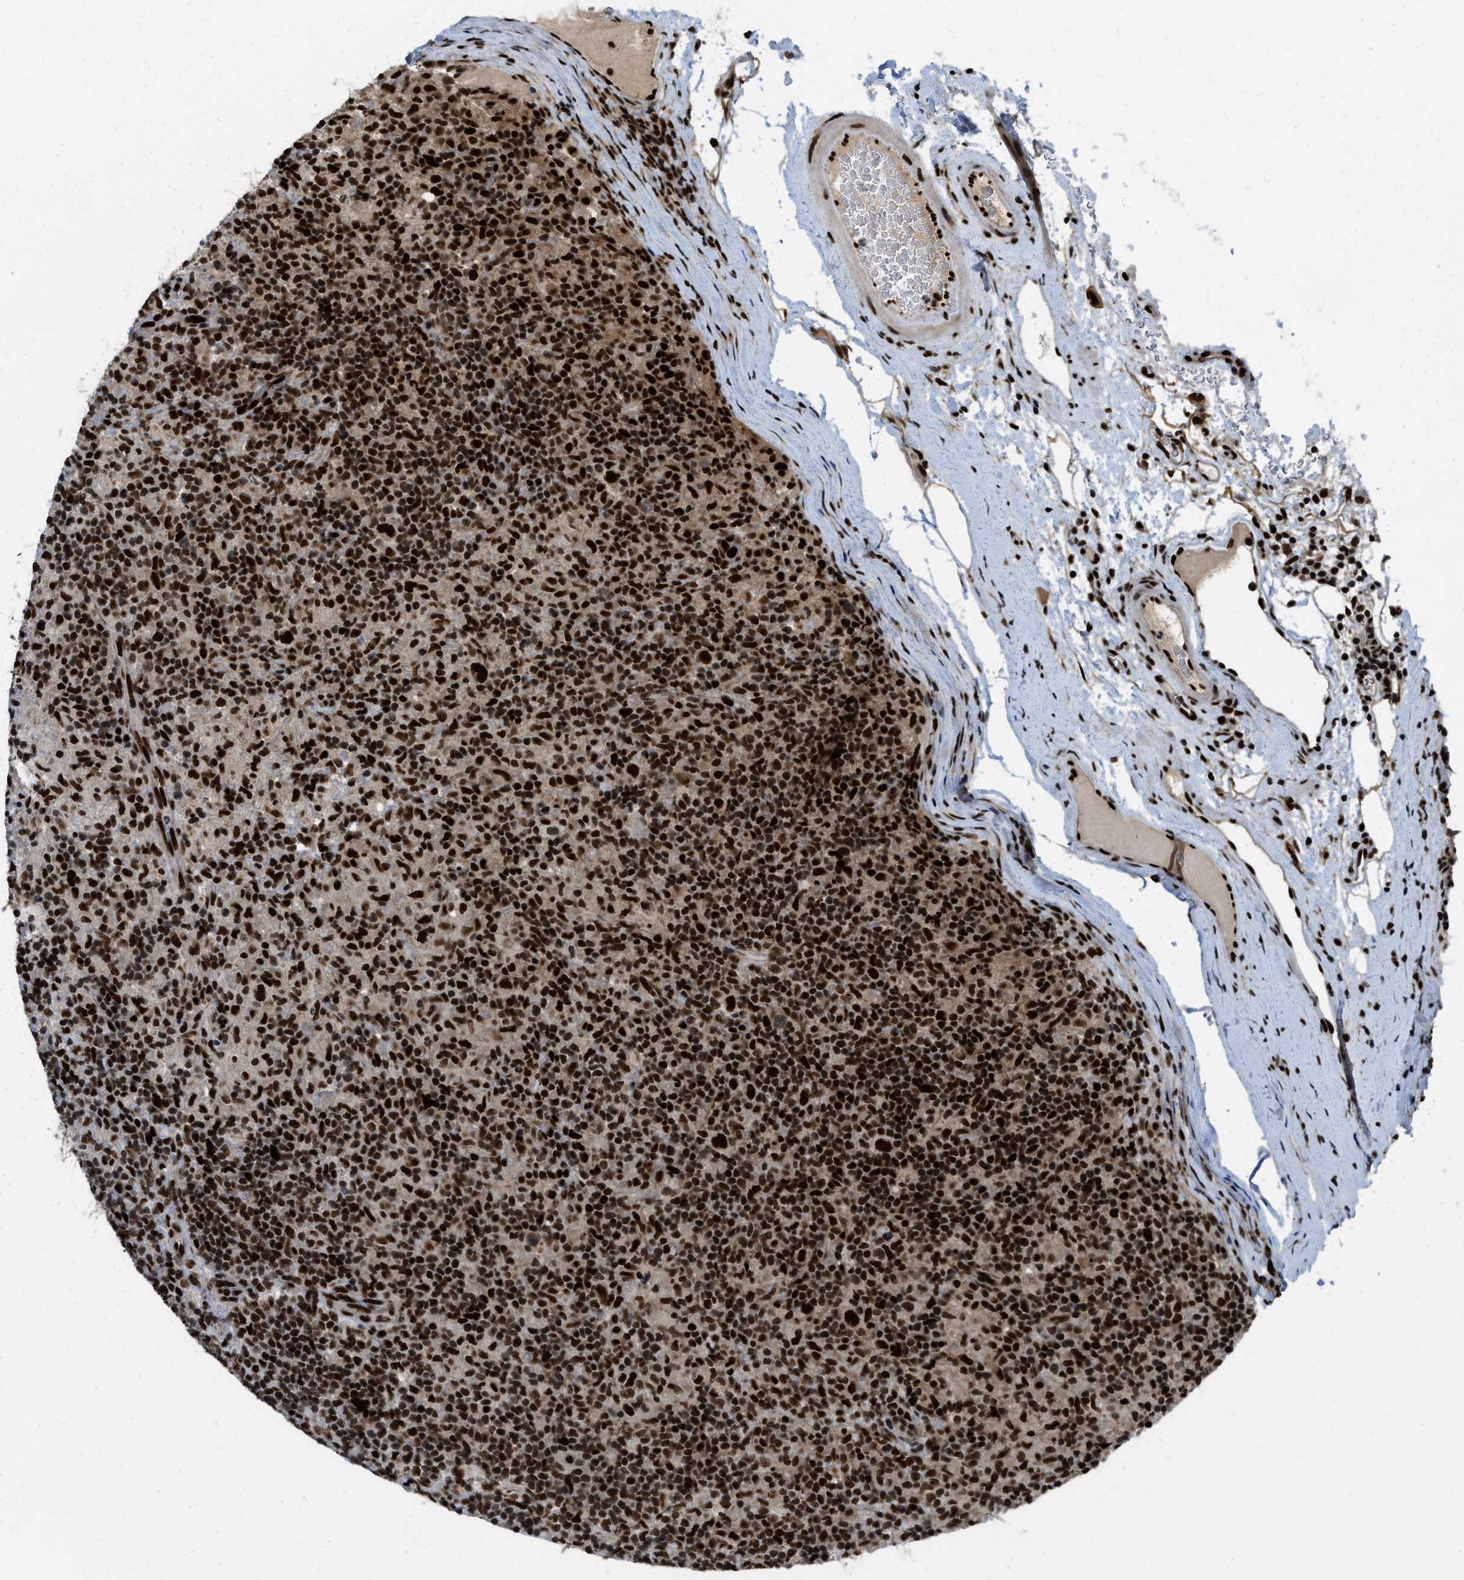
{"staining": {"intensity": "strong", "quantity": ">75%", "location": "nuclear"}, "tissue": "lymphoma", "cell_type": "Tumor cells", "image_type": "cancer", "snomed": [{"axis": "morphology", "description": "Hodgkin's disease, NOS"}, {"axis": "topography", "description": "Lymph node"}], "caption": "Immunohistochemistry (IHC) photomicrograph of neoplastic tissue: human Hodgkin's disease stained using immunohistochemistry reveals high levels of strong protein expression localized specifically in the nuclear of tumor cells, appearing as a nuclear brown color.", "gene": "RFX5", "patient": {"sex": "male", "age": 70}}